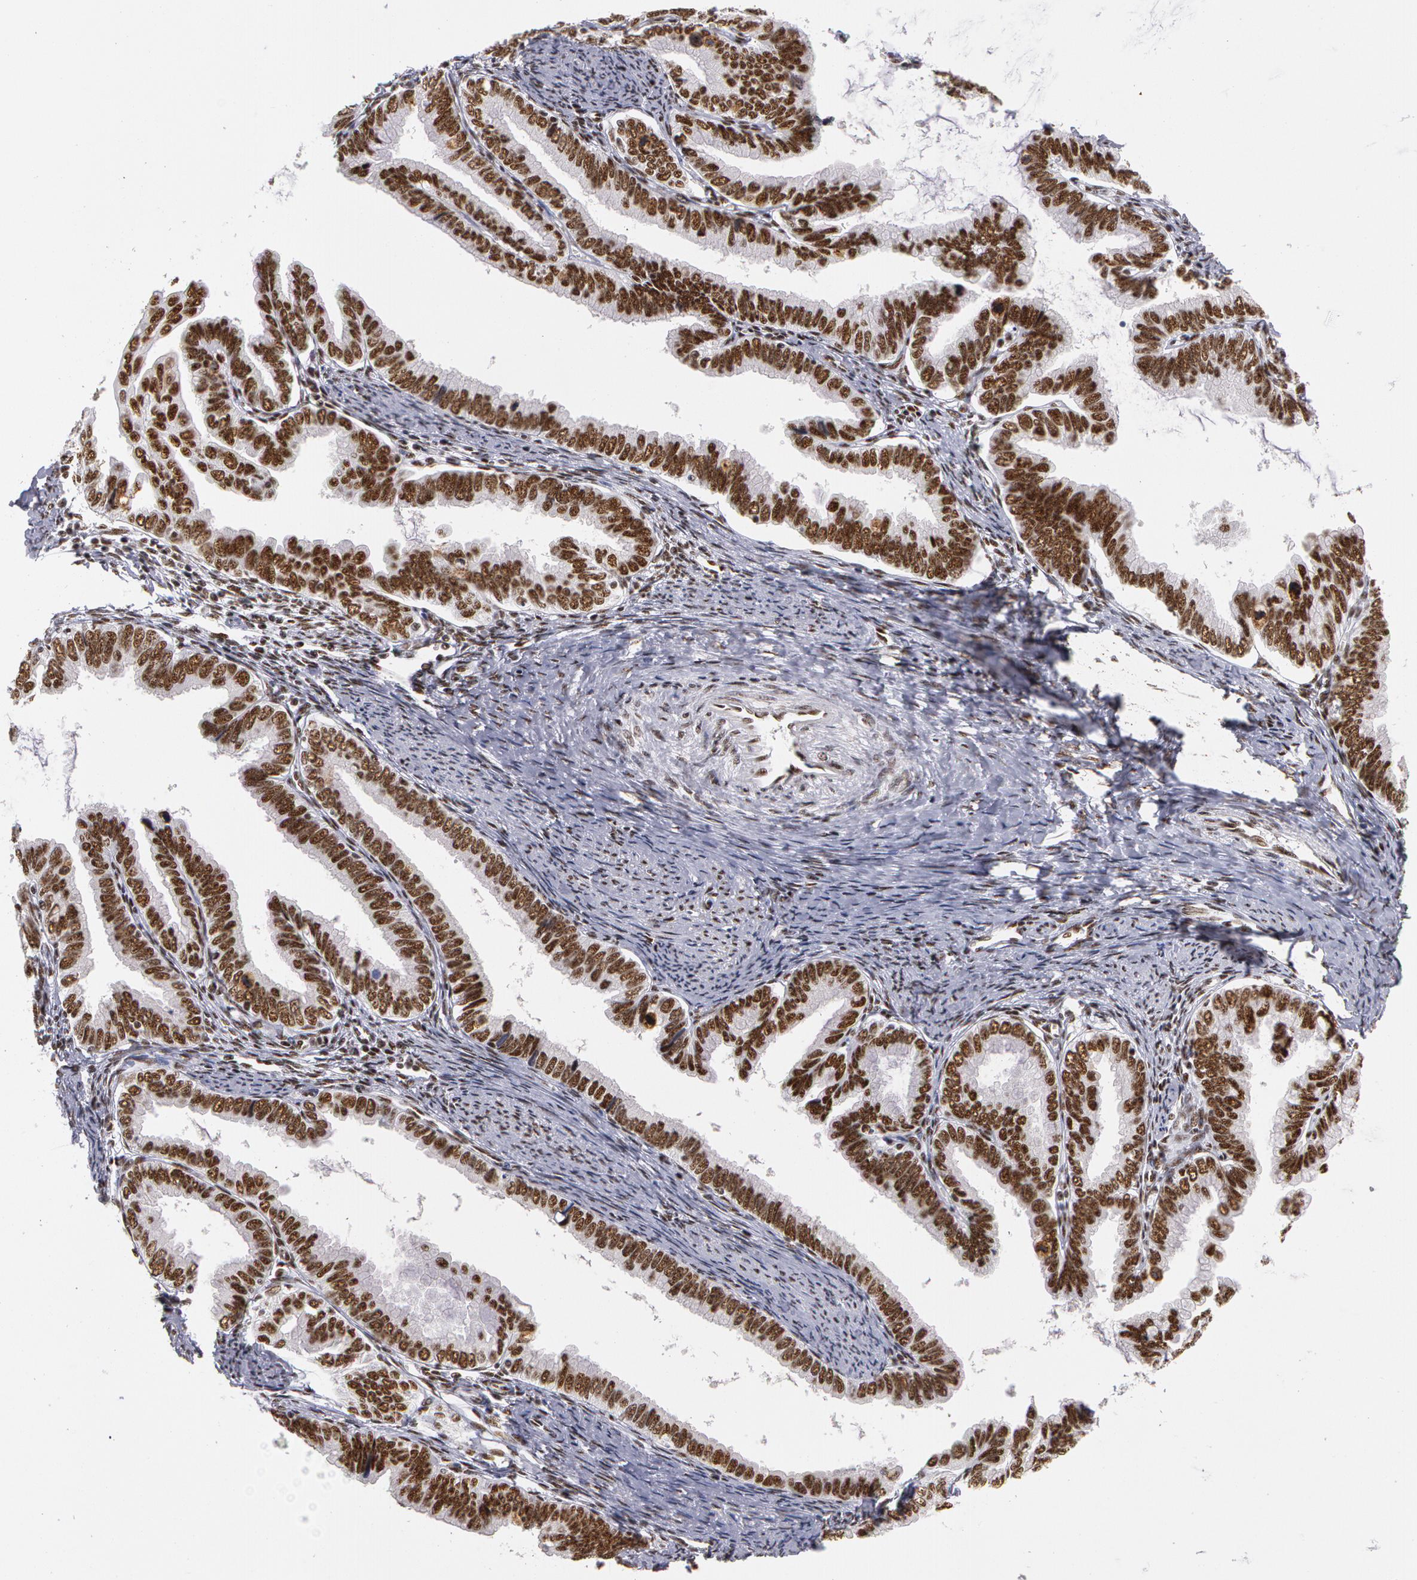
{"staining": {"intensity": "strong", "quantity": ">75%", "location": "nuclear"}, "tissue": "cervical cancer", "cell_type": "Tumor cells", "image_type": "cancer", "snomed": [{"axis": "morphology", "description": "Adenocarcinoma, NOS"}, {"axis": "topography", "description": "Cervix"}], "caption": "Immunohistochemistry (DAB (3,3'-diaminobenzidine)) staining of human adenocarcinoma (cervical) exhibits strong nuclear protein expression in about >75% of tumor cells.", "gene": "PNN", "patient": {"sex": "female", "age": 49}}